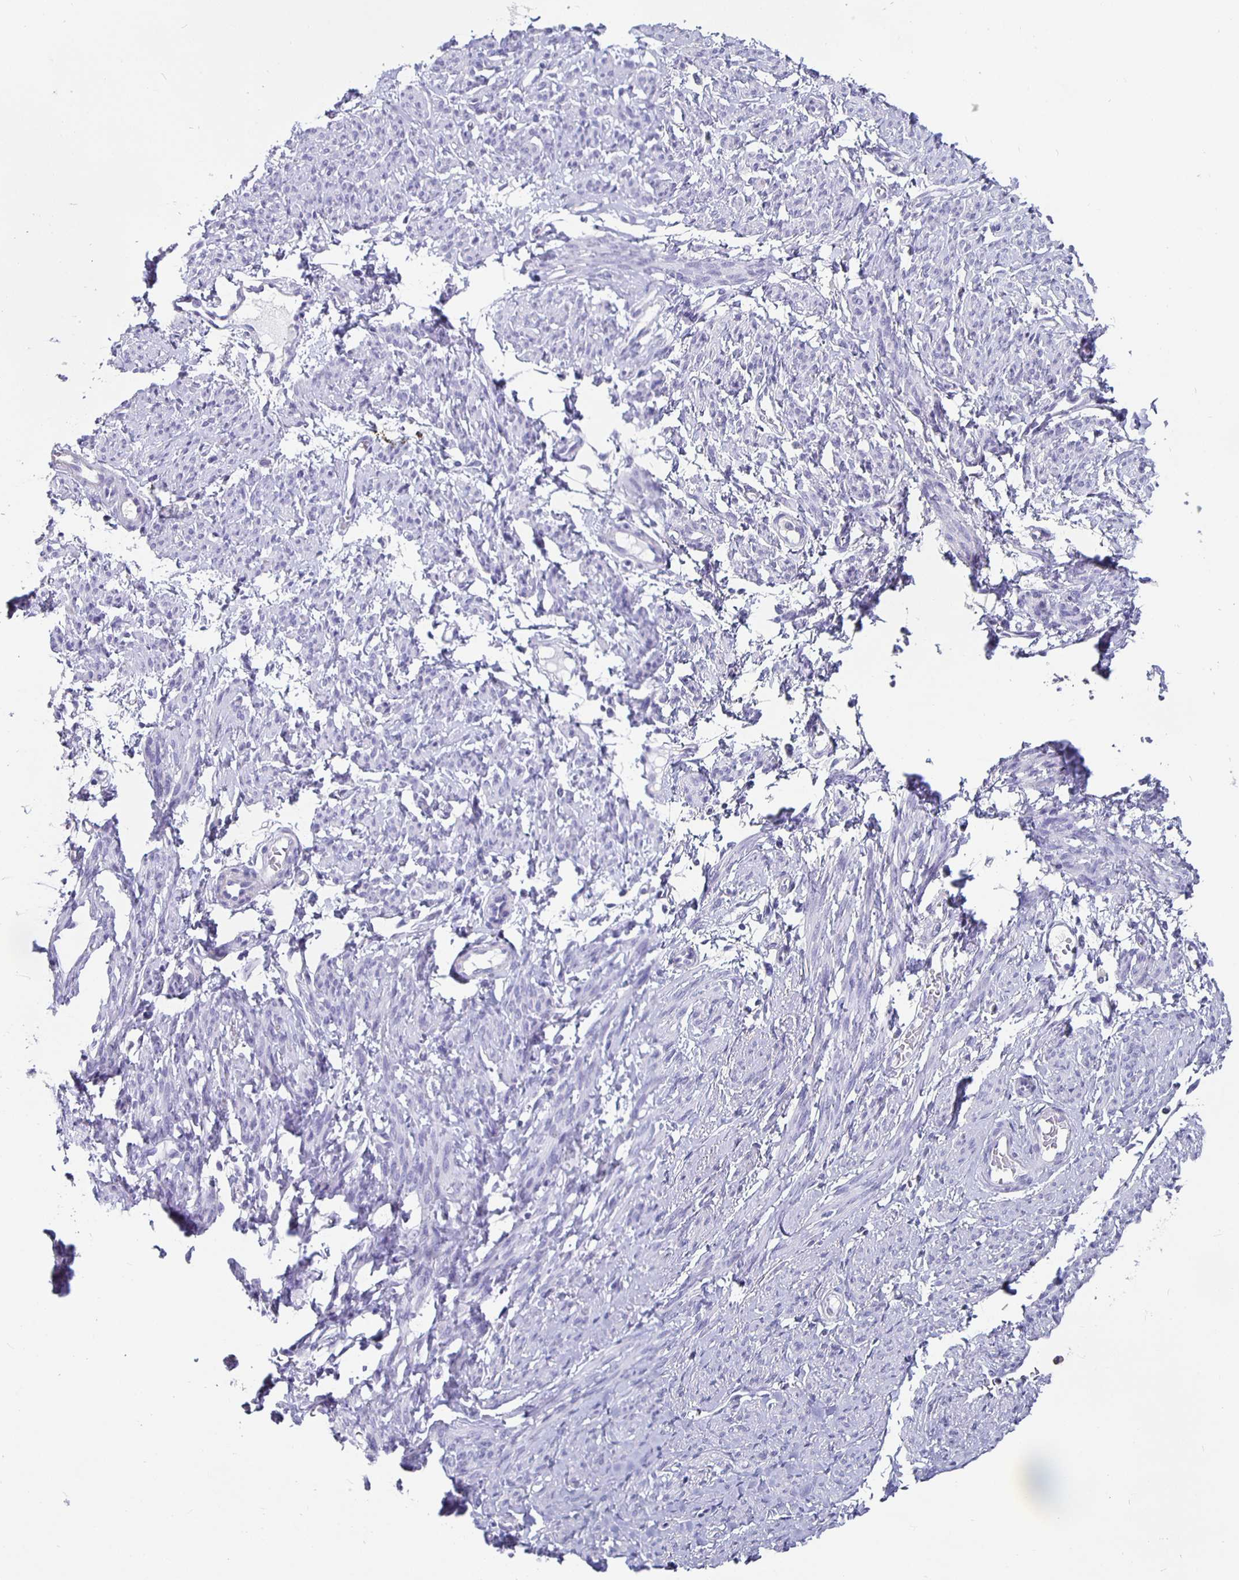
{"staining": {"intensity": "negative", "quantity": "none", "location": "none"}, "tissue": "smooth muscle", "cell_type": "Smooth muscle cells", "image_type": "normal", "snomed": [{"axis": "morphology", "description": "Normal tissue, NOS"}, {"axis": "topography", "description": "Smooth muscle"}], "caption": "Histopathology image shows no significant protein staining in smooth muscle cells of unremarkable smooth muscle.", "gene": "GPX4", "patient": {"sex": "female", "age": 65}}